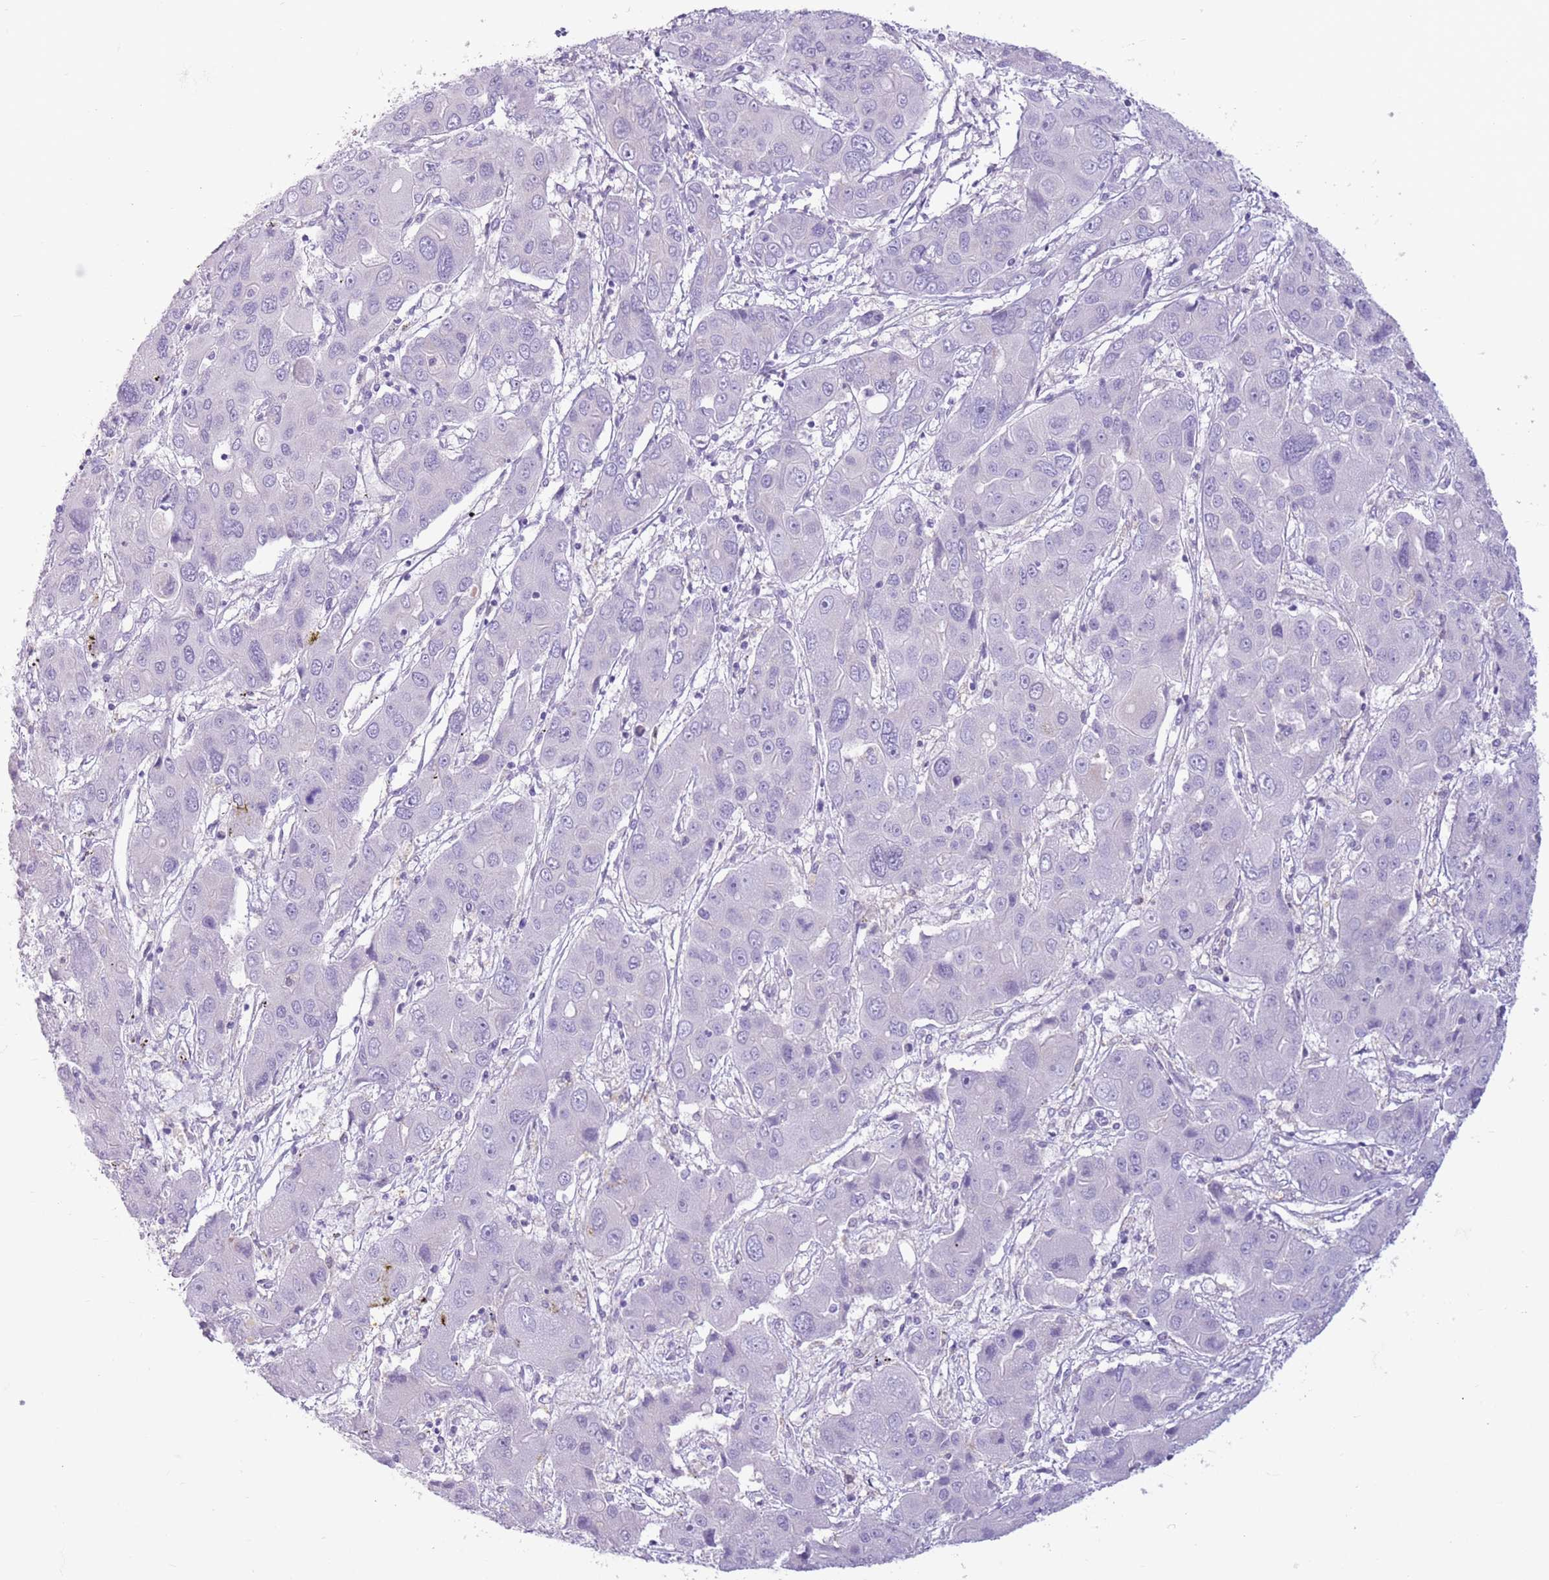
{"staining": {"intensity": "negative", "quantity": "none", "location": "none"}, "tissue": "liver cancer", "cell_type": "Tumor cells", "image_type": "cancer", "snomed": [{"axis": "morphology", "description": "Cholangiocarcinoma"}, {"axis": "topography", "description": "Liver"}], "caption": "Immunohistochemistry histopathology image of neoplastic tissue: human cholangiocarcinoma (liver) stained with DAB displays no significant protein staining in tumor cells.", "gene": "SNX6", "patient": {"sex": "male", "age": 67}}